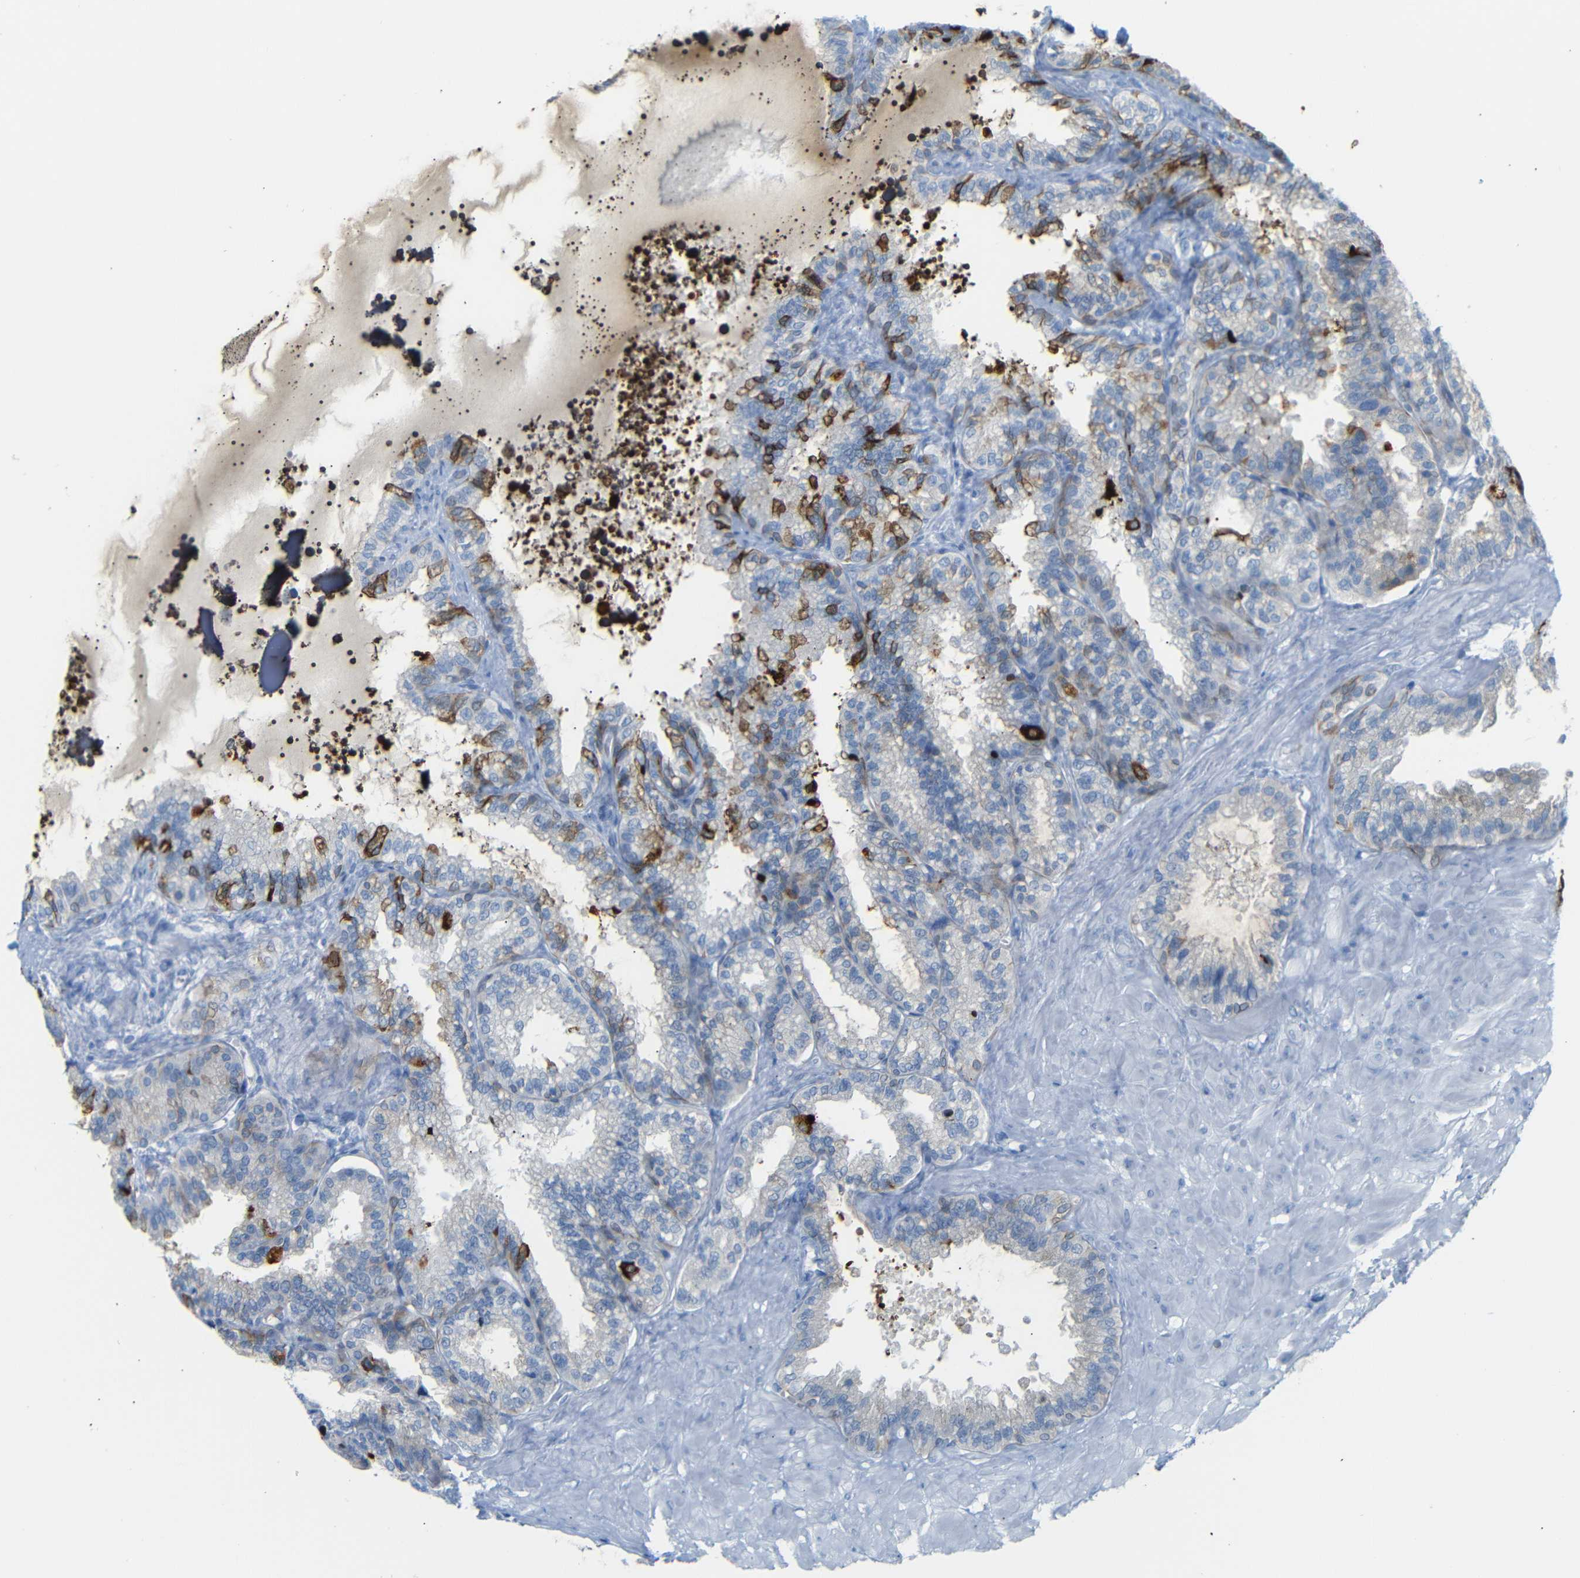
{"staining": {"intensity": "moderate", "quantity": "25%-75%", "location": "cytoplasmic/membranous"}, "tissue": "seminal vesicle", "cell_type": "Glandular cells", "image_type": "normal", "snomed": [{"axis": "morphology", "description": "Normal tissue, NOS"}, {"axis": "topography", "description": "Seminal veicle"}], "caption": "Immunohistochemical staining of benign seminal vesicle exhibits moderate cytoplasmic/membranous protein positivity in about 25%-75% of glandular cells. (DAB (3,3'-diaminobenzidine) IHC with brightfield microscopy, high magnification).", "gene": "DYNAP", "patient": {"sex": "male", "age": 46}}